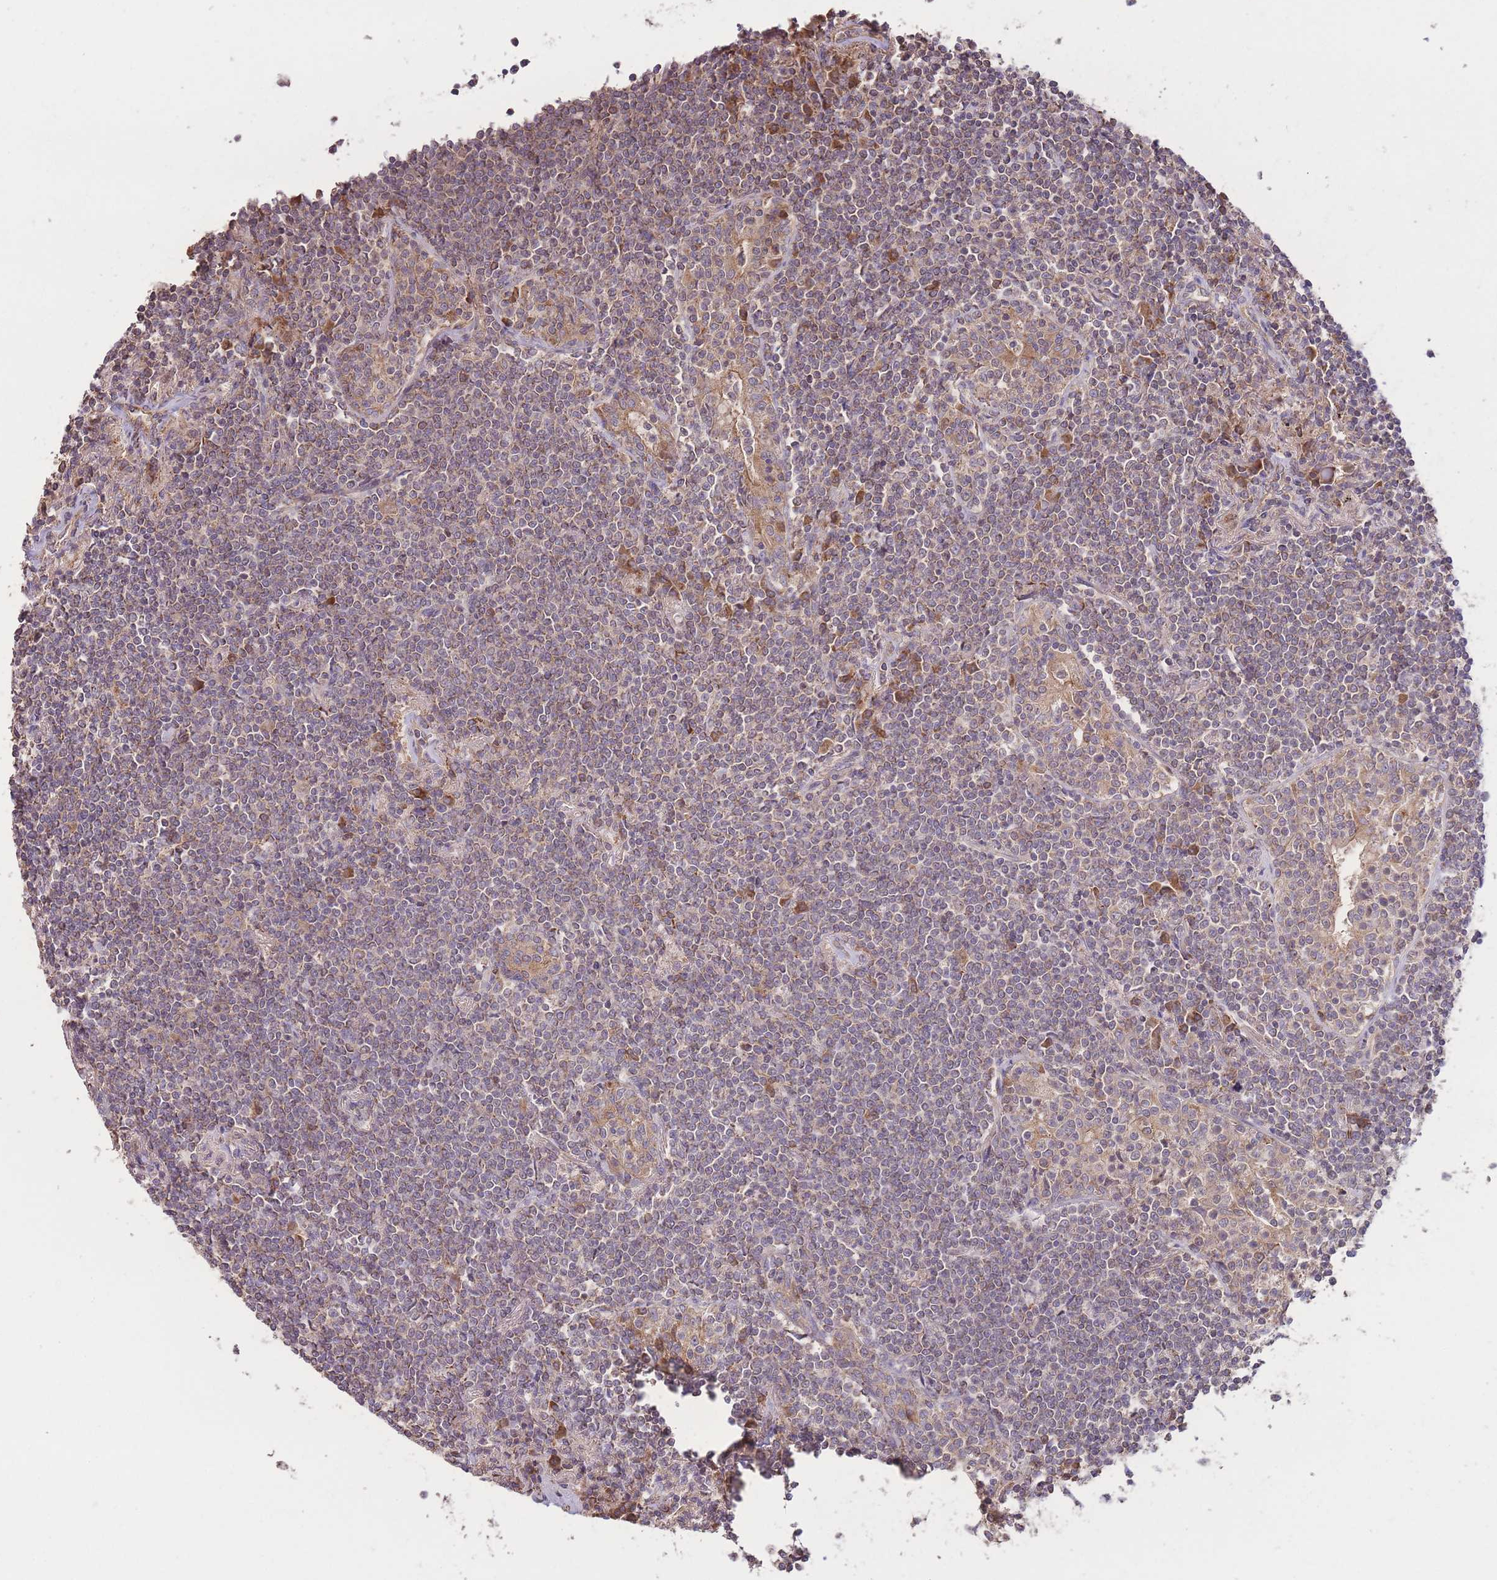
{"staining": {"intensity": "weak", "quantity": "<25%", "location": "cytoplasmic/membranous"}, "tissue": "lymphoma", "cell_type": "Tumor cells", "image_type": "cancer", "snomed": [{"axis": "morphology", "description": "Malignant lymphoma, non-Hodgkin's type, Low grade"}, {"axis": "topography", "description": "Lung"}], "caption": "DAB immunohistochemical staining of human lymphoma shows no significant positivity in tumor cells.", "gene": "EEF1AKMT1", "patient": {"sex": "female", "age": 71}}